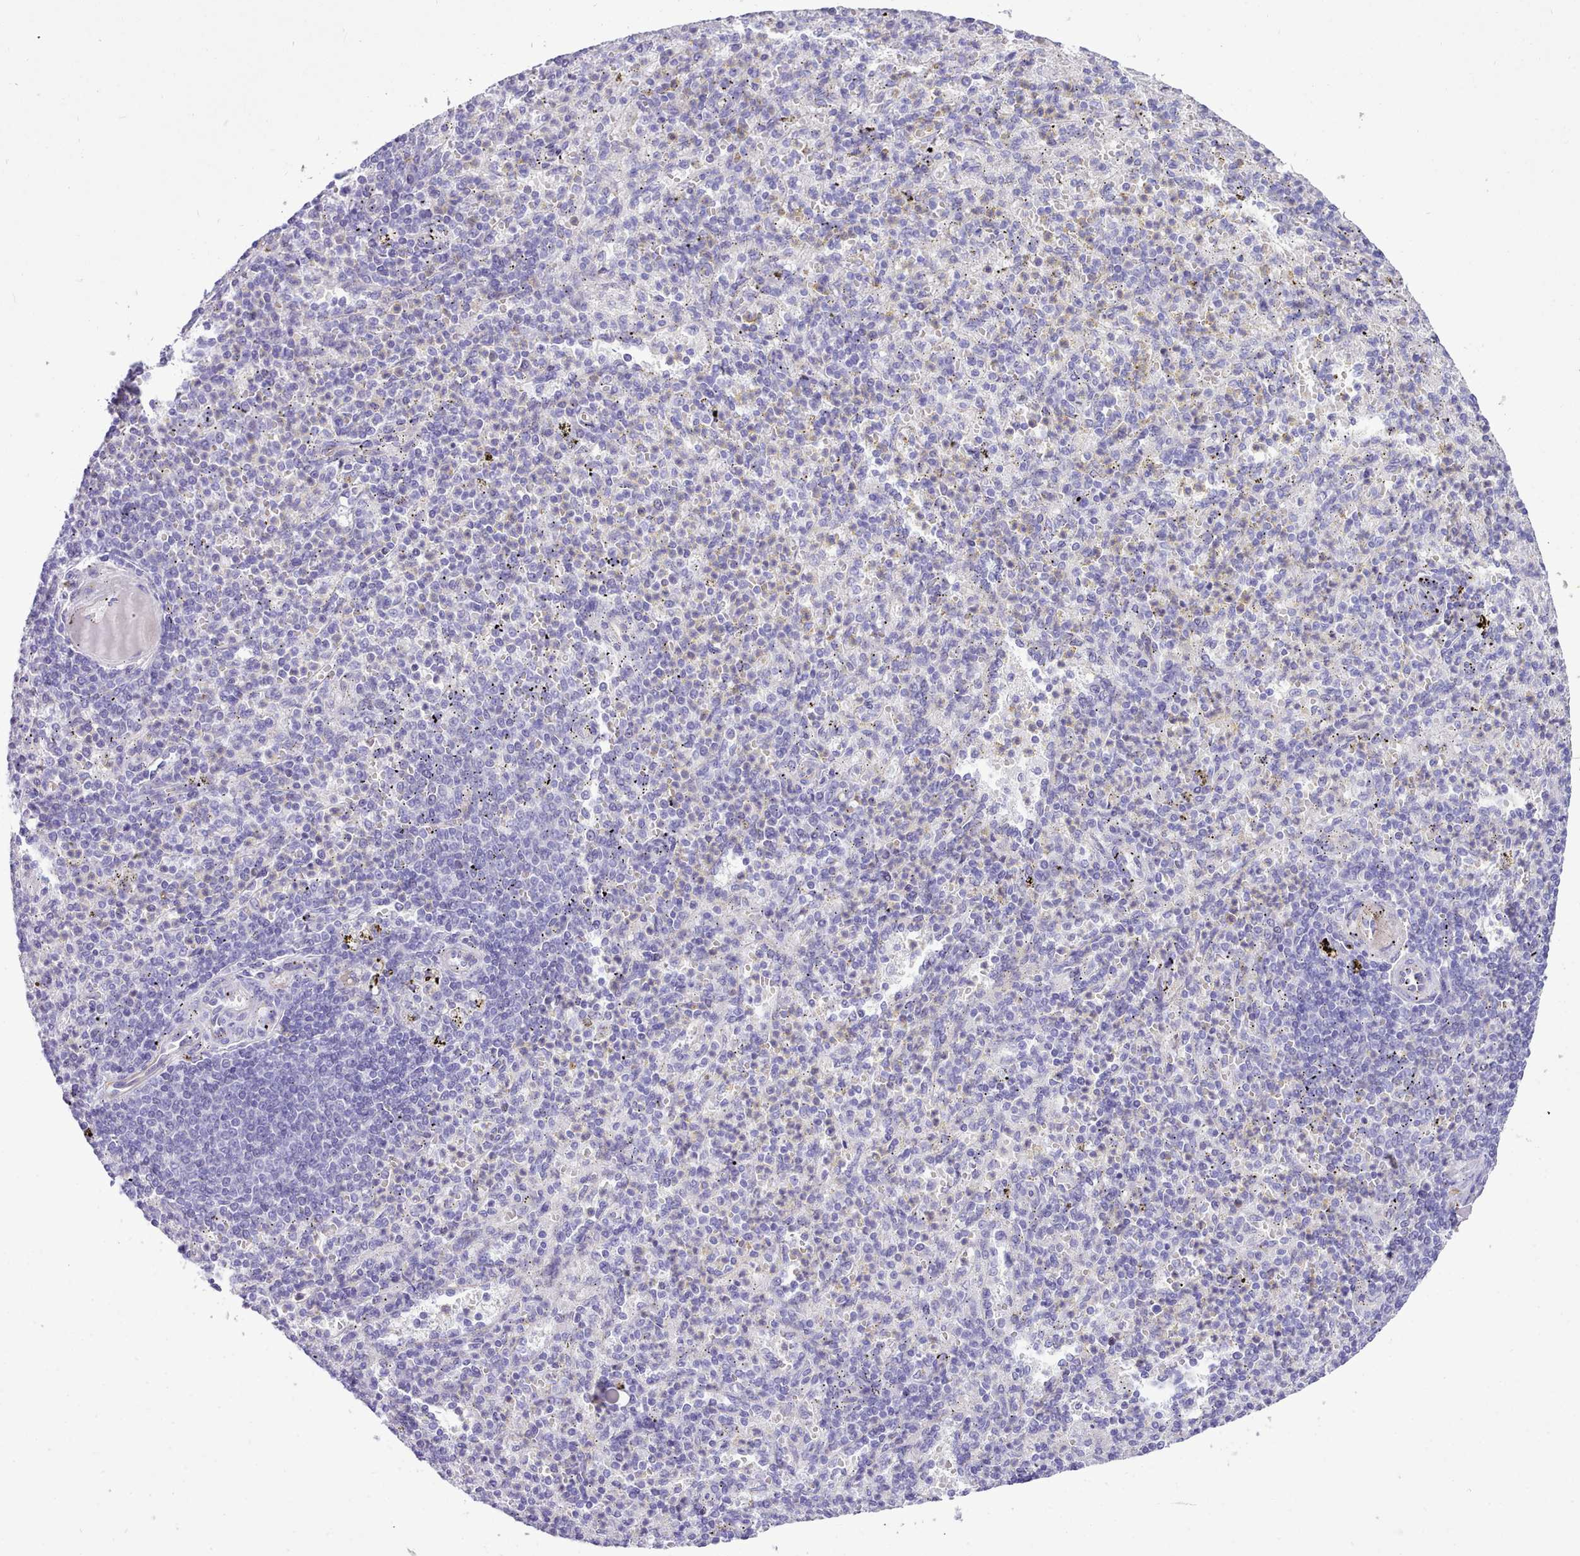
{"staining": {"intensity": "negative", "quantity": "none", "location": "none"}, "tissue": "spleen", "cell_type": "Cells in red pulp", "image_type": "normal", "snomed": [{"axis": "morphology", "description": "Normal tissue, NOS"}, {"axis": "topography", "description": "Spleen"}], "caption": "DAB immunohistochemical staining of normal human spleen exhibits no significant positivity in cells in red pulp.", "gene": "LRRC37A2", "patient": {"sex": "female", "age": 74}}